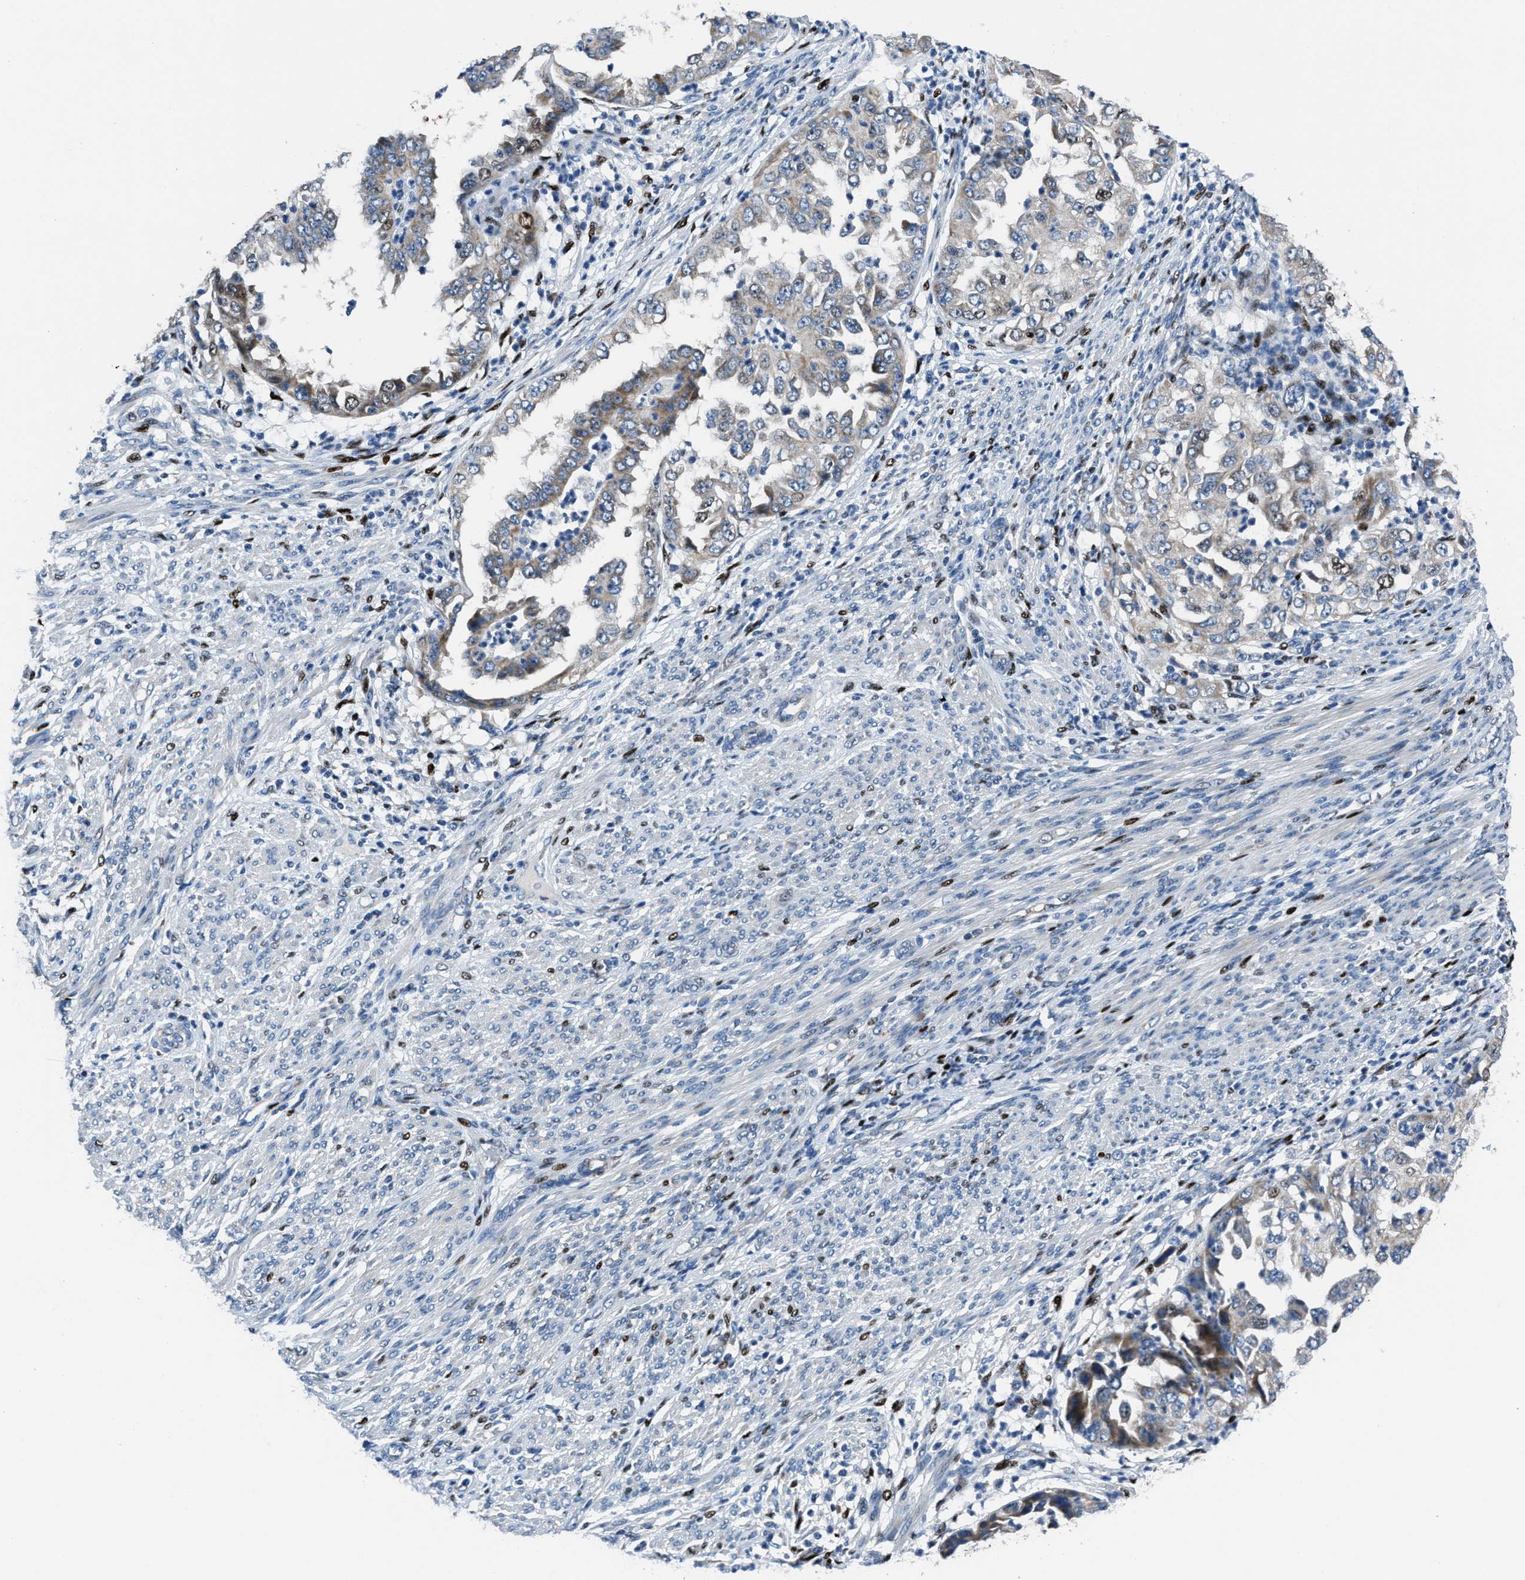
{"staining": {"intensity": "negative", "quantity": "none", "location": "none"}, "tissue": "endometrial cancer", "cell_type": "Tumor cells", "image_type": "cancer", "snomed": [{"axis": "morphology", "description": "Adenocarcinoma, NOS"}, {"axis": "topography", "description": "Endometrium"}], "caption": "The histopathology image shows no staining of tumor cells in endometrial adenocarcinoma.", "gene": "EGR1", "patient": {"sex": "female", "age": 85}}